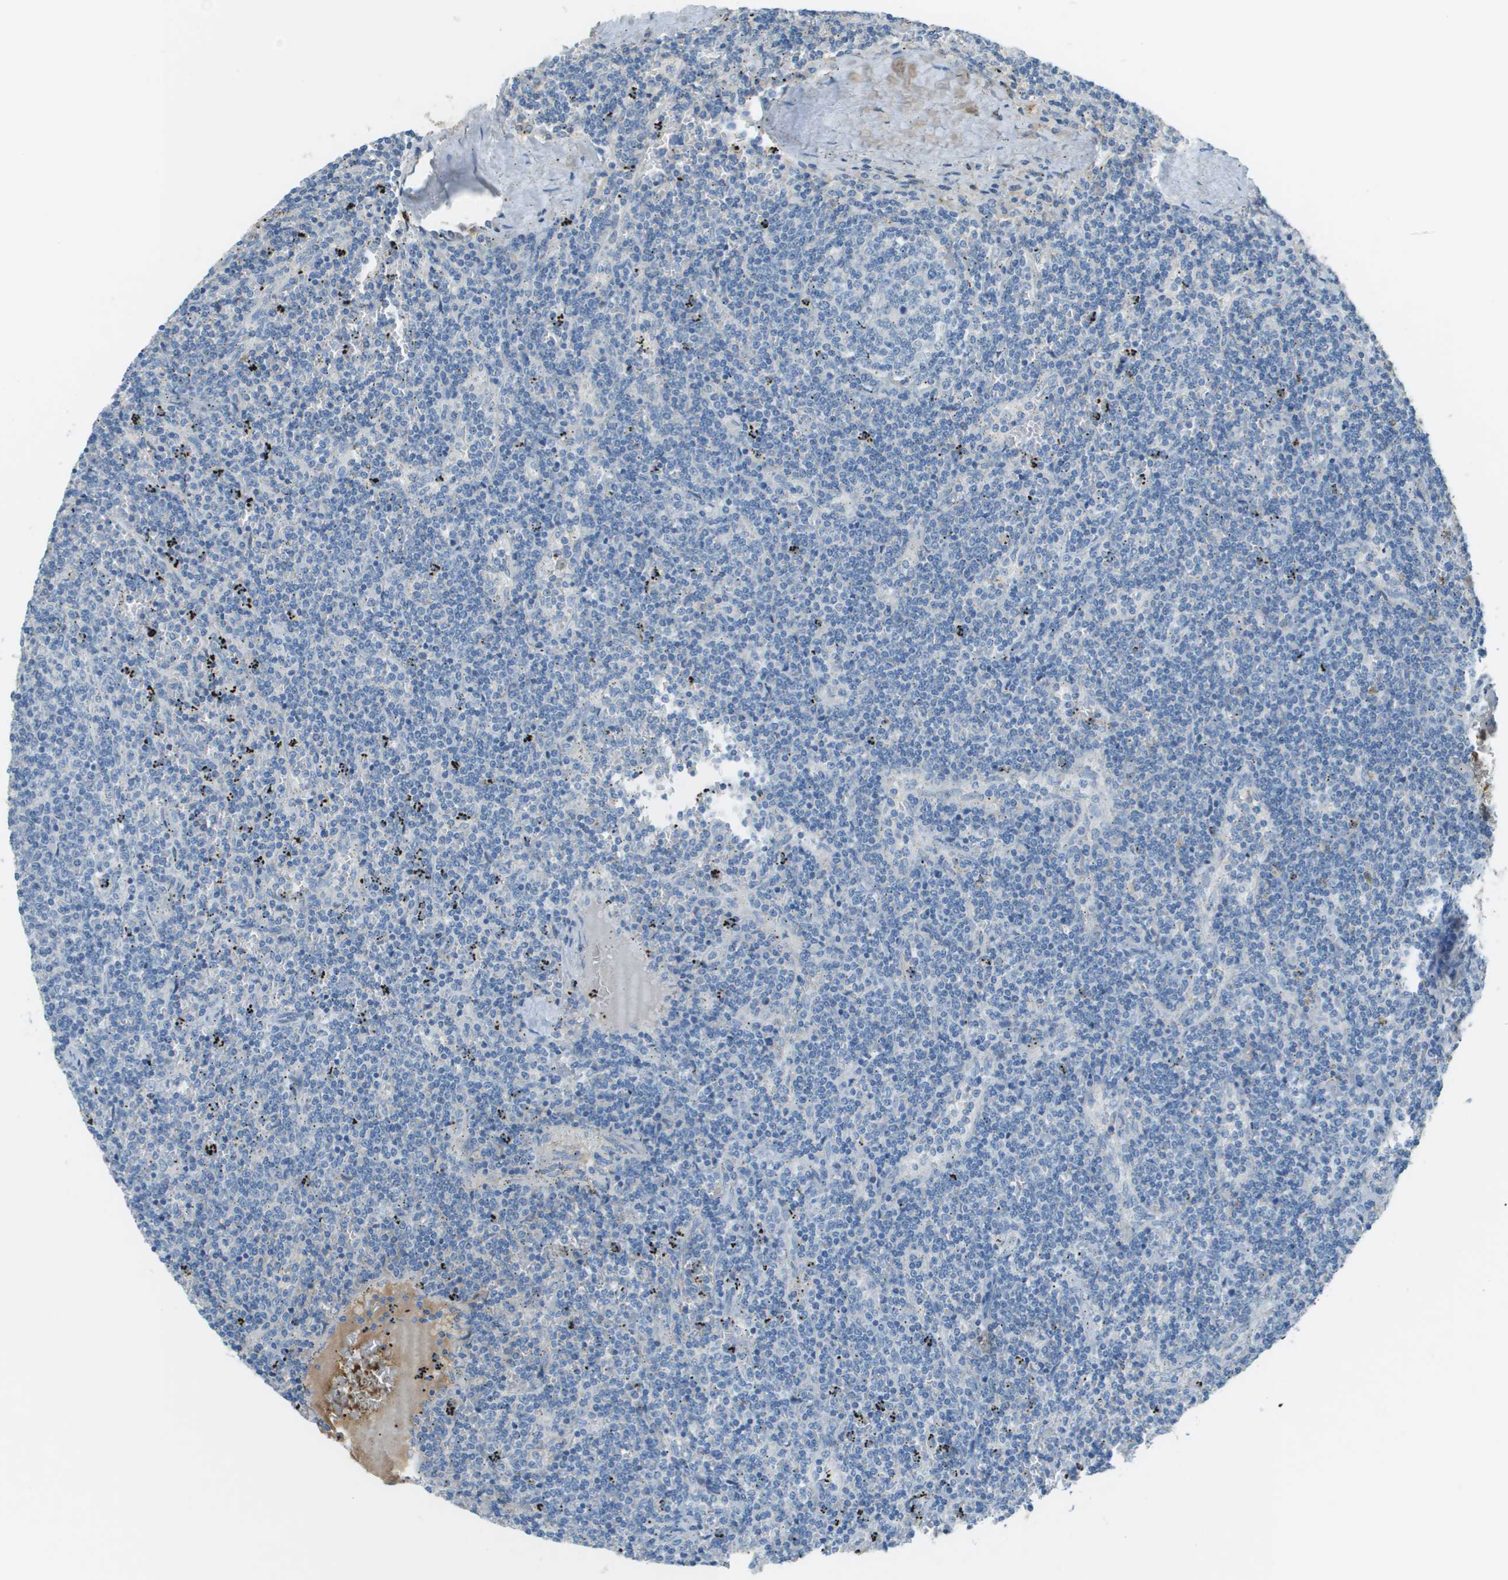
{"staining": {"intensity": "negative", "quantity": "none", "location": "none"}, "tissue": "lymphoma", "cell_type": "Tumor cells", "image_type": "cancer", "snomed": [{"axis": "morphology", "description": "Malignant lymphoma, non-Hodgkin's type, Low grade"}, {"axis": "topography", "description": "Spleen"}], "caption": "This photomicrograph is of lymphoma stained with IHC to label a protein in brown with the nuclei are counter-stained blue. There is no positivity in tumor cells.", "gene": "DCN", "patient": {"sex": "female", "age": 50}}